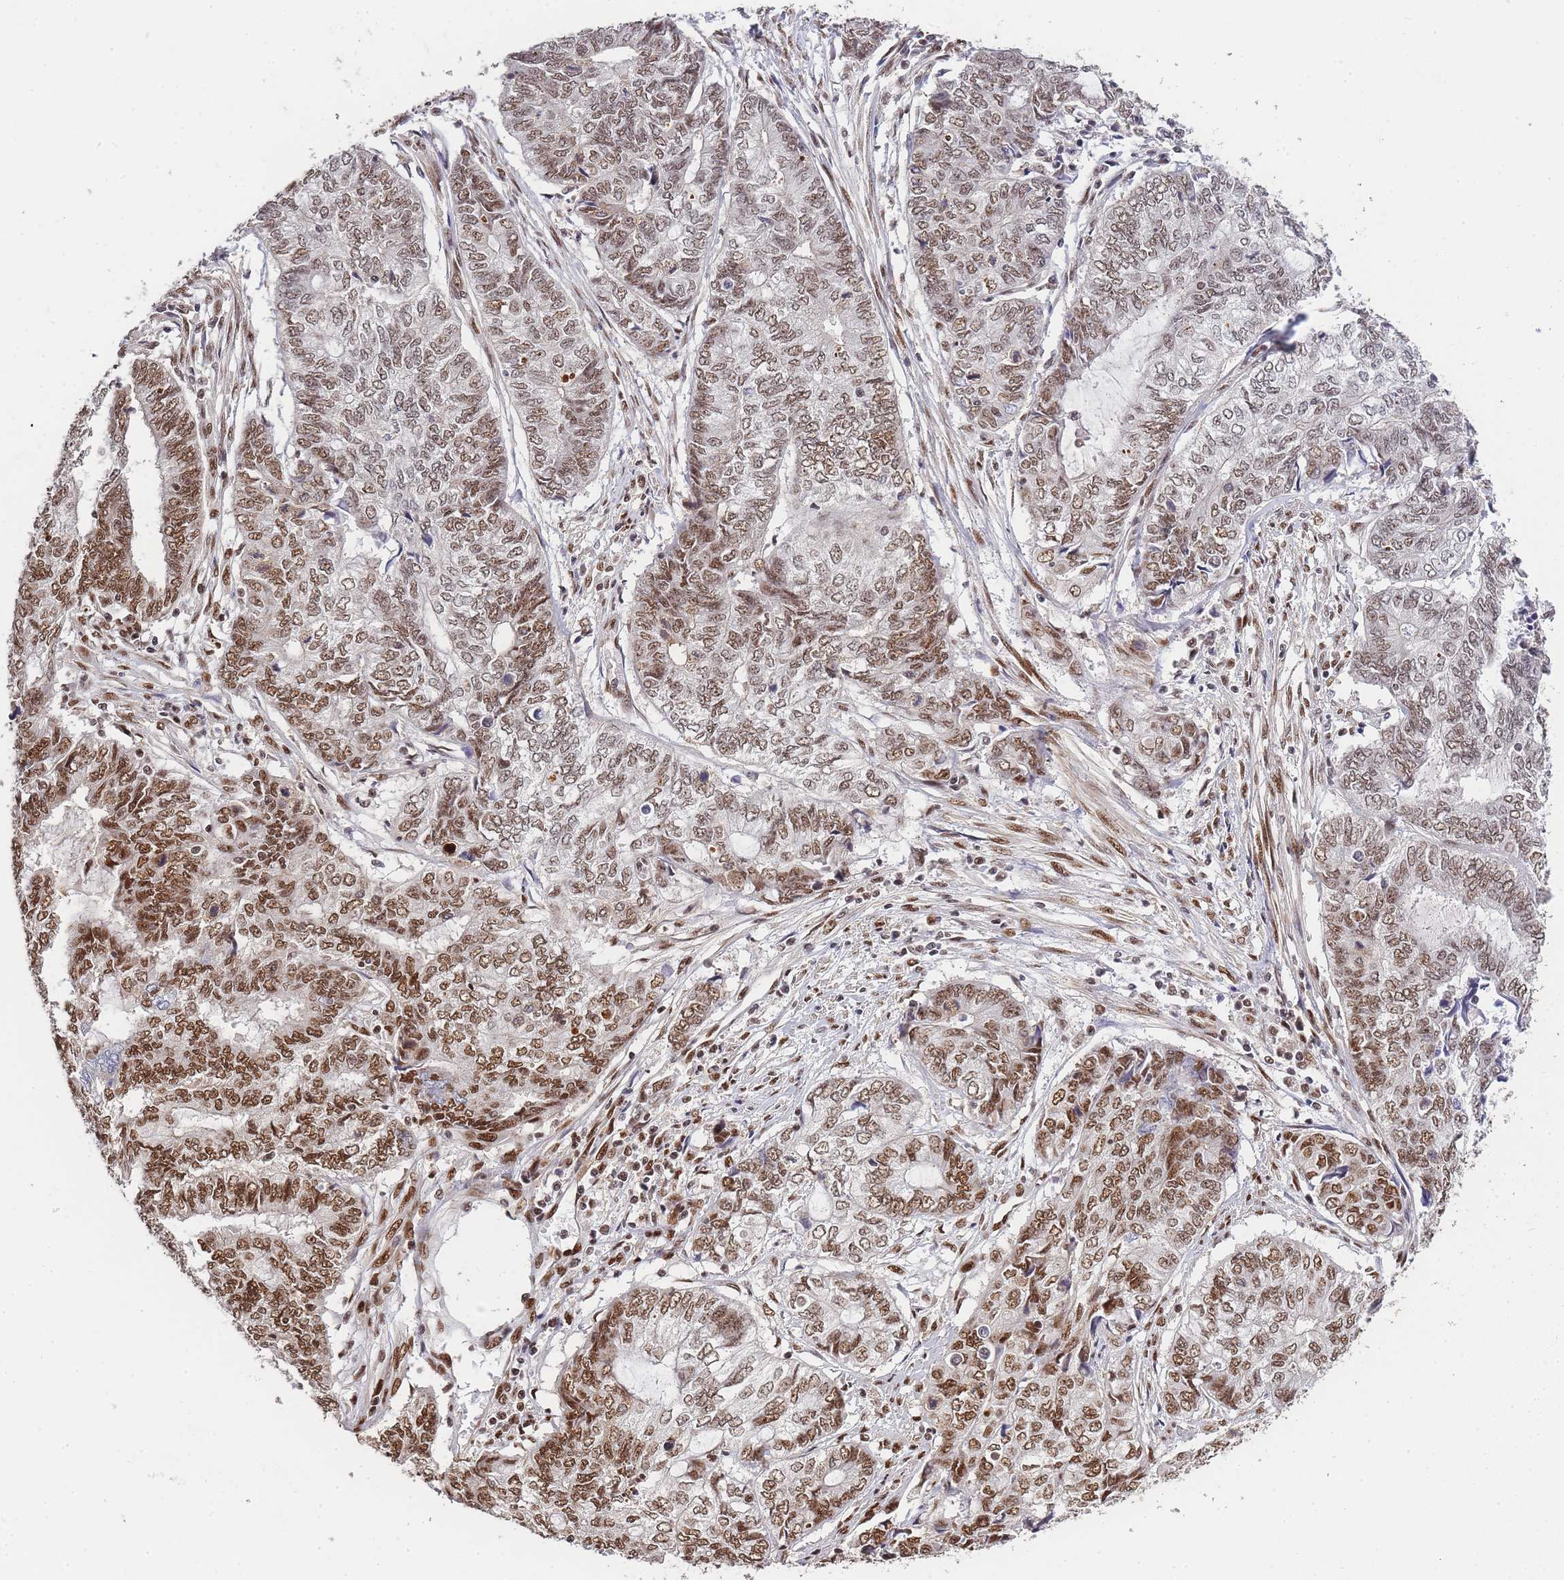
{"staining": {"intensity": "moderate", "quantity": ">75%", "location": "nuclear"}, "tissue": "endometrial cancer", "cell_type": "Tumor cells", "image_type": "cancer", "snomed": [{"axis": "morphology", "description": "Adenocarcinoma, NOS"}, {"axis": "topography", "description": "Uterus"}, {"axis": "topography", "description": "Endometrium"}], "caption": "Protein staining of endometrial cancer (adenocarcinoma) tissue displays moderate nuclear expression in approximately >75% of tumor cells. (DAB (3,3'-diaminobenzidine) = brown stain, brightfield microscopy at high magnification).", "gene": "PRKDC", "patient": {"sex": "female", "age": 70}}